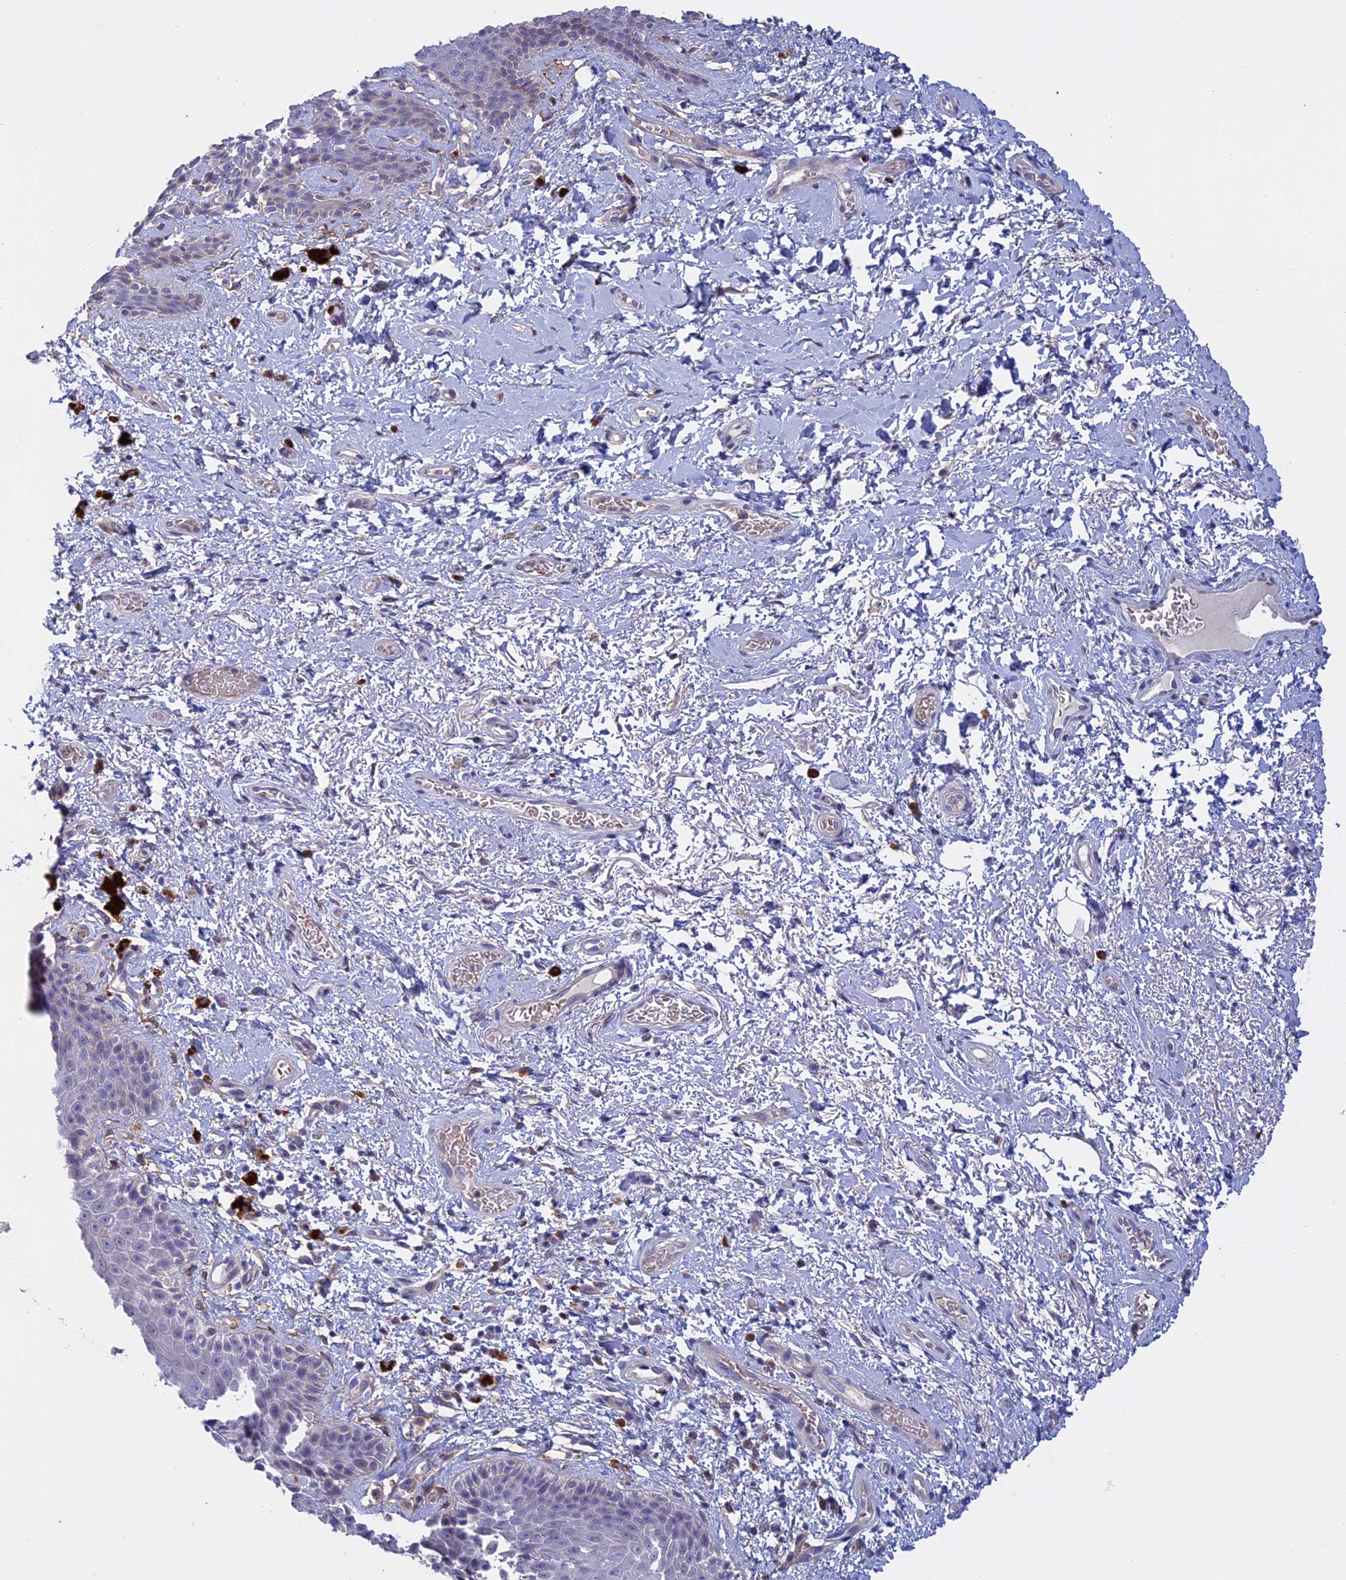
{"staining": {"intensity": "negative", "quantity": "none", "location": "none"}, "tissue": "skin", "cell_type": "Epidermal cells", "image_type": "normal", "snomed": [{"axis": "morphology", "description": "Normal tissue, NOS"}, {"axis": "topography", "description": "Anal"}], "caption": "A high-resolution image shows immunohistochemistry staining of normal skin, which displays no significant staining in epidermal cells. (Stains: DAB (3,3'-diaminobenzidine) immunohistochemistry (IHC) with hematoxylin counter stain, Microscopy: brightfield microscopy at high magnification).", "gene": "SLC2A6", "patient": {"sex": "female", "age": 46}}